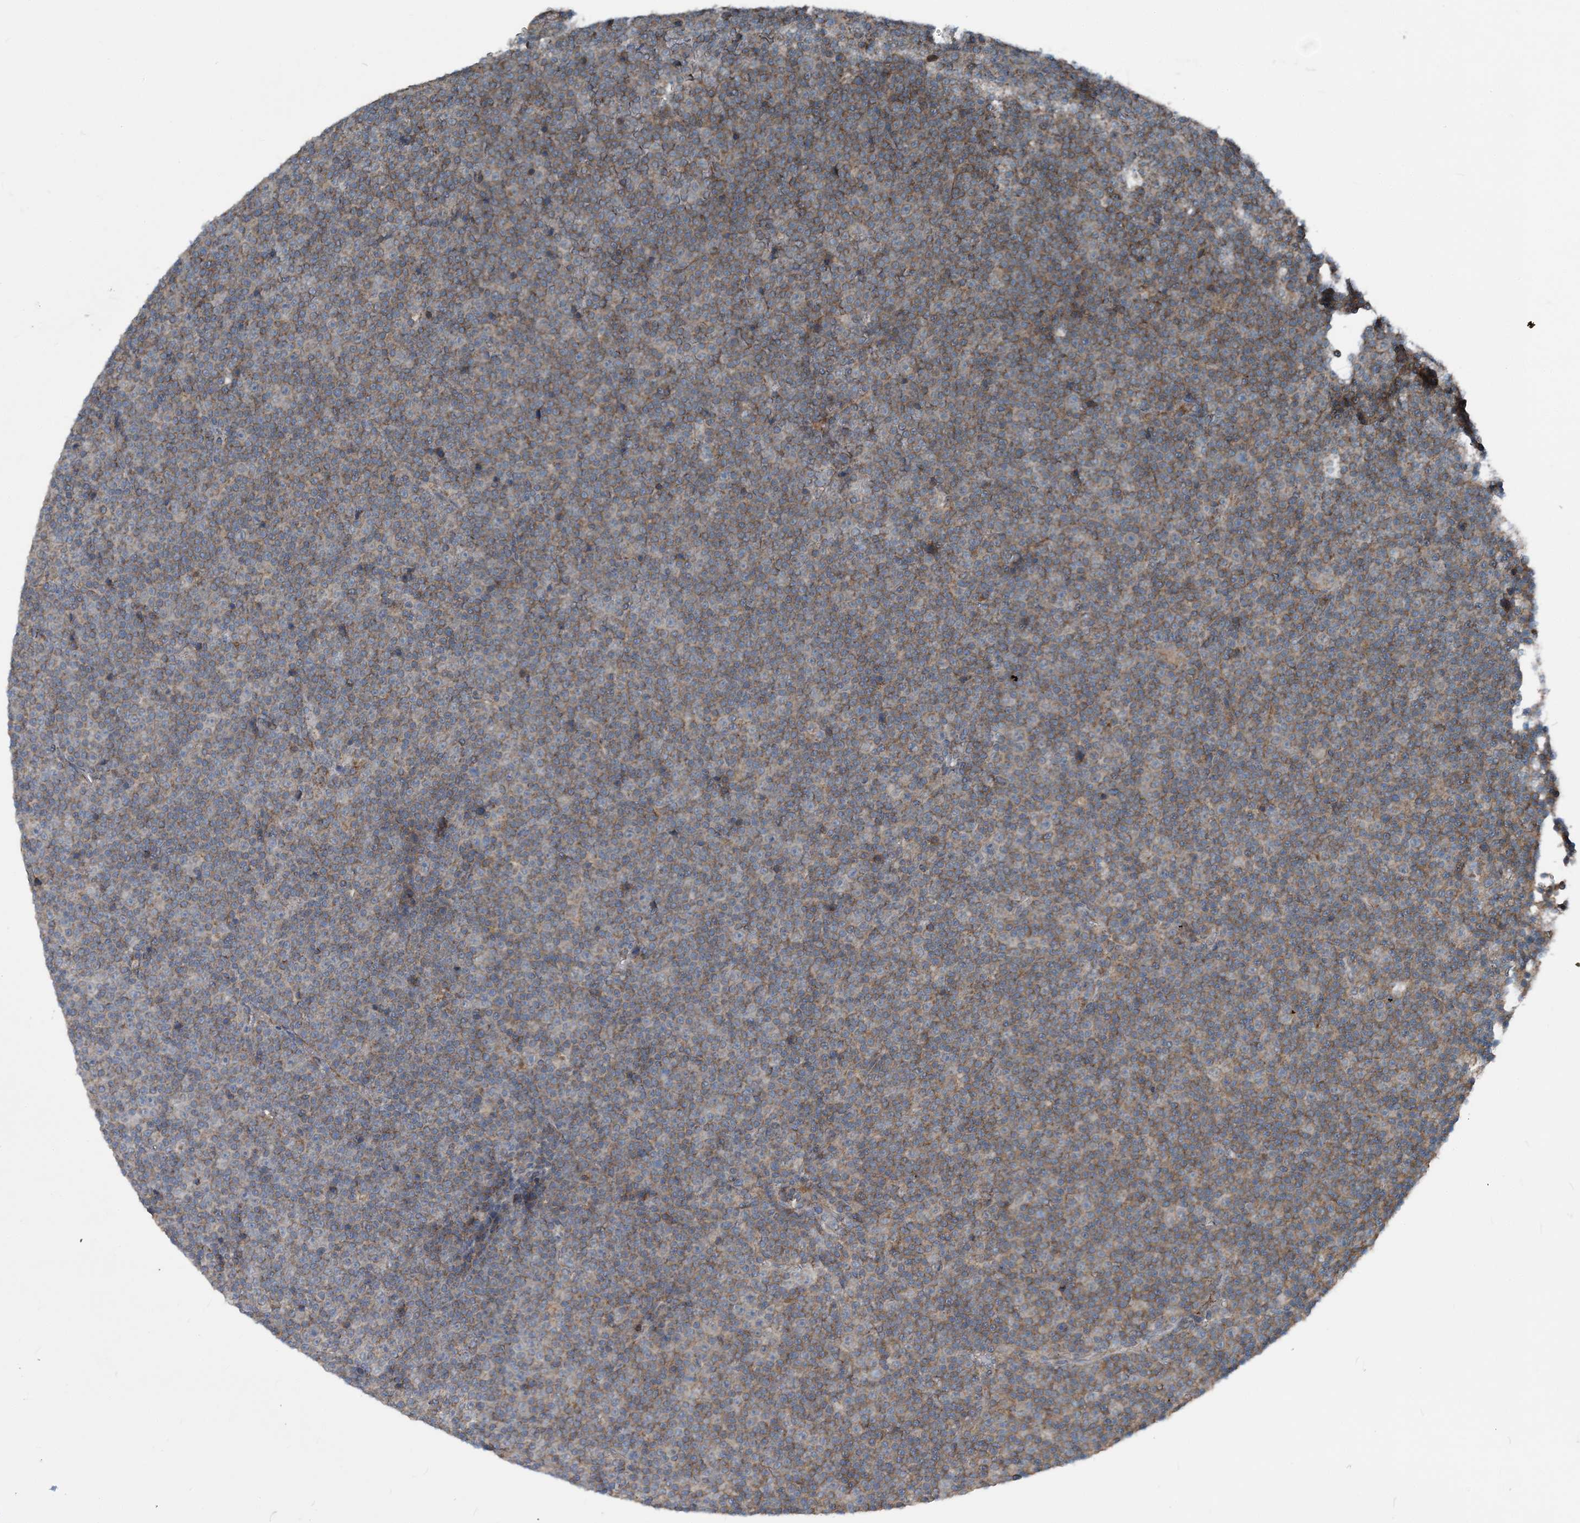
{"staining": {"intensity": "weak", "quantity": "25%-75%", "location": "cytoplasmic/membranous"}, "tissue": "lymphoma", "cell_type": "Tumor cells", "image_type": "cancer", "snomed": [{"axis": "morphology", "description": "Malignant lymphoma, non-Hodgkin's type, Low grade"}, {"axis": "topography", "description": "Lymph node"}], "caption": "Protein analysis of lymphoma tissue exhibits weak cytoplasmic/membranous staining in about 25%-75% of tumor cells. The staining was performed using DAB (3,3'-diaminobenzidine), with brown indicating positive protein expression. Nuclei are stained blue with hematoxylin.", "gene": "NDUFA2", "patient": {"sex": "female", "age": 67}}